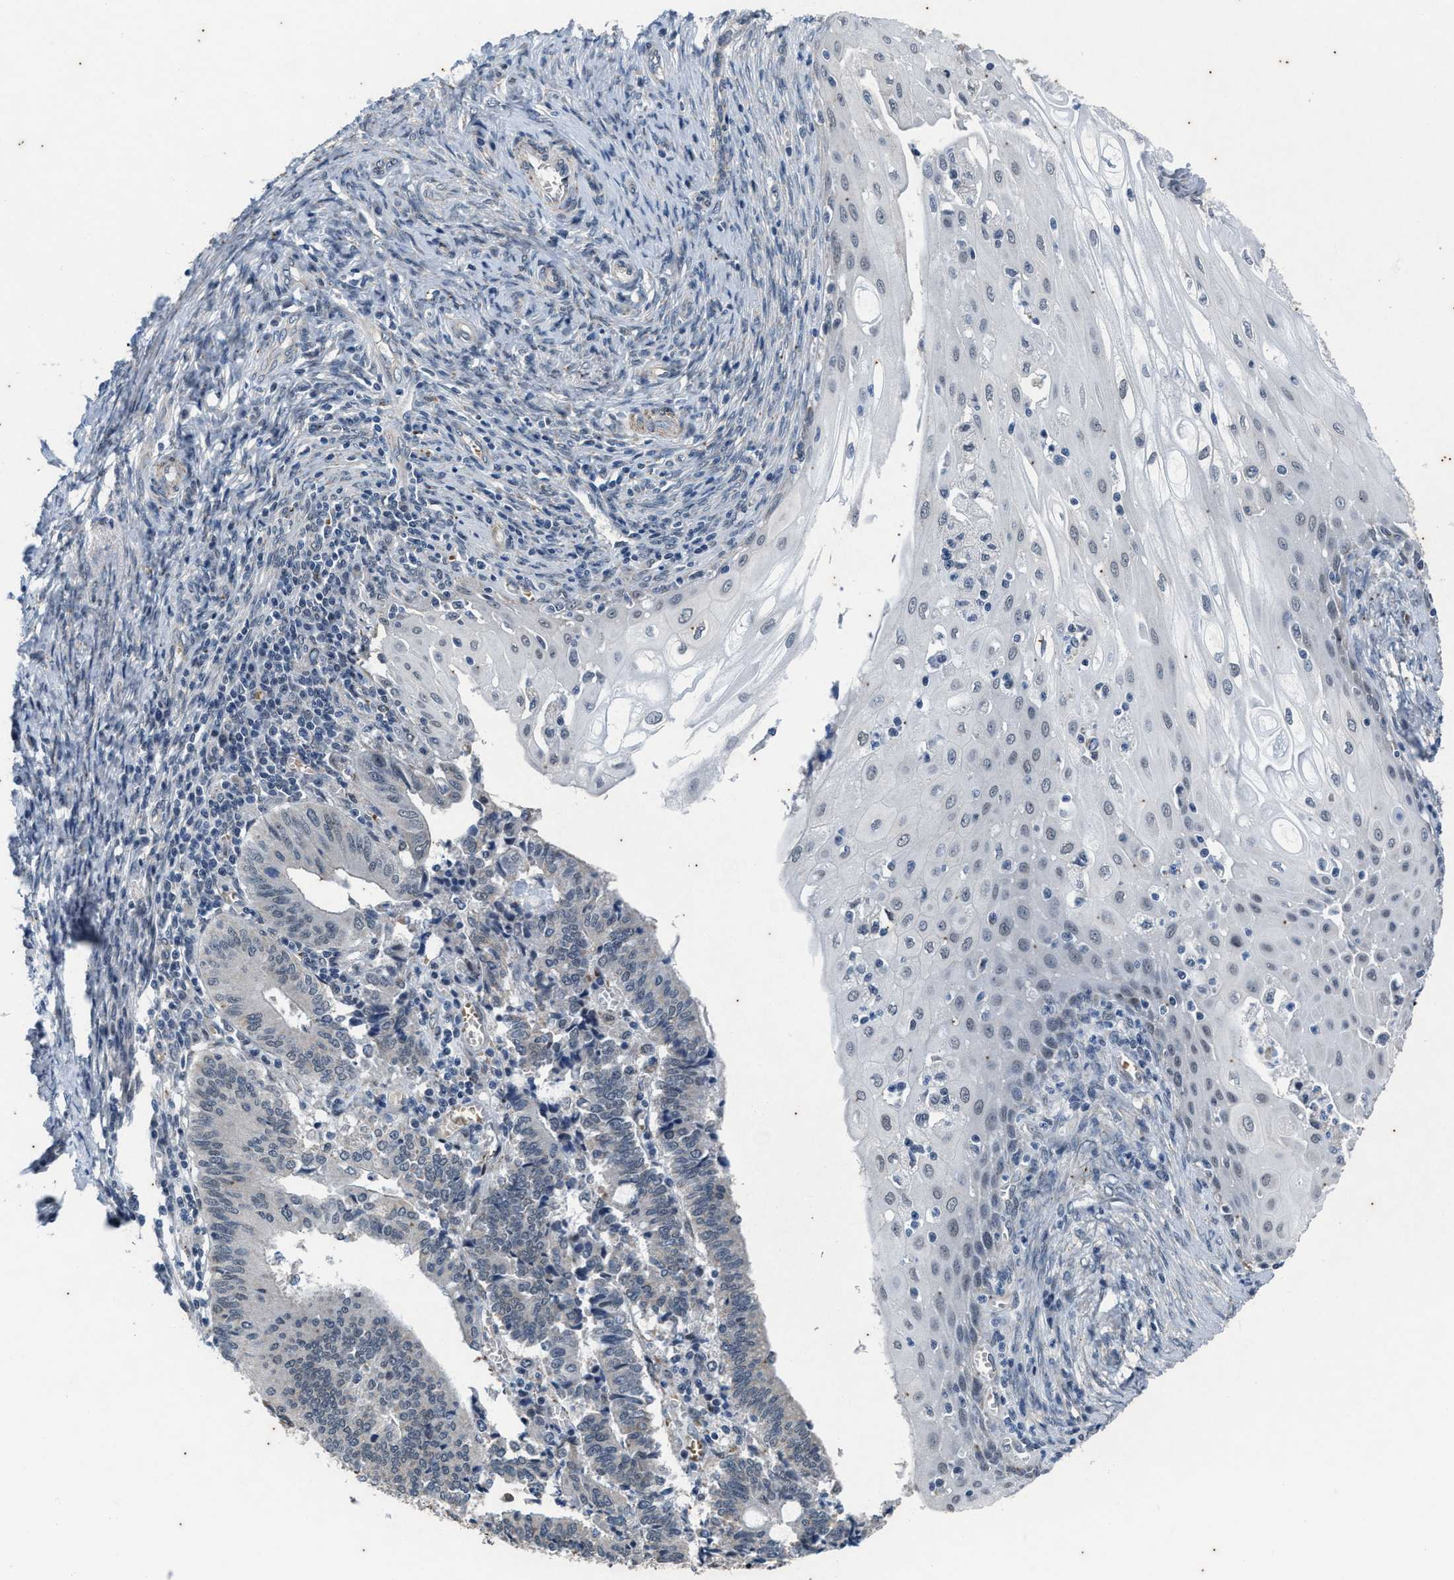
{"staining": {"intensity": "negative", "quantity": "none", "location": "none"}, "tissue": "cervical cancer", "cell_type": "Tumor cells", "image_type": "cancer", "snomed": [{"axis": "morphology", "description": "Adenocarcinoma, NOS"}, {"axis": "topography", "description": "Cervix"}], "caption": "Tumor cells show no significant protein expression in cervical cancer.", "gene": "KIF24", "patient": {"sex": "female", "age": 44}}